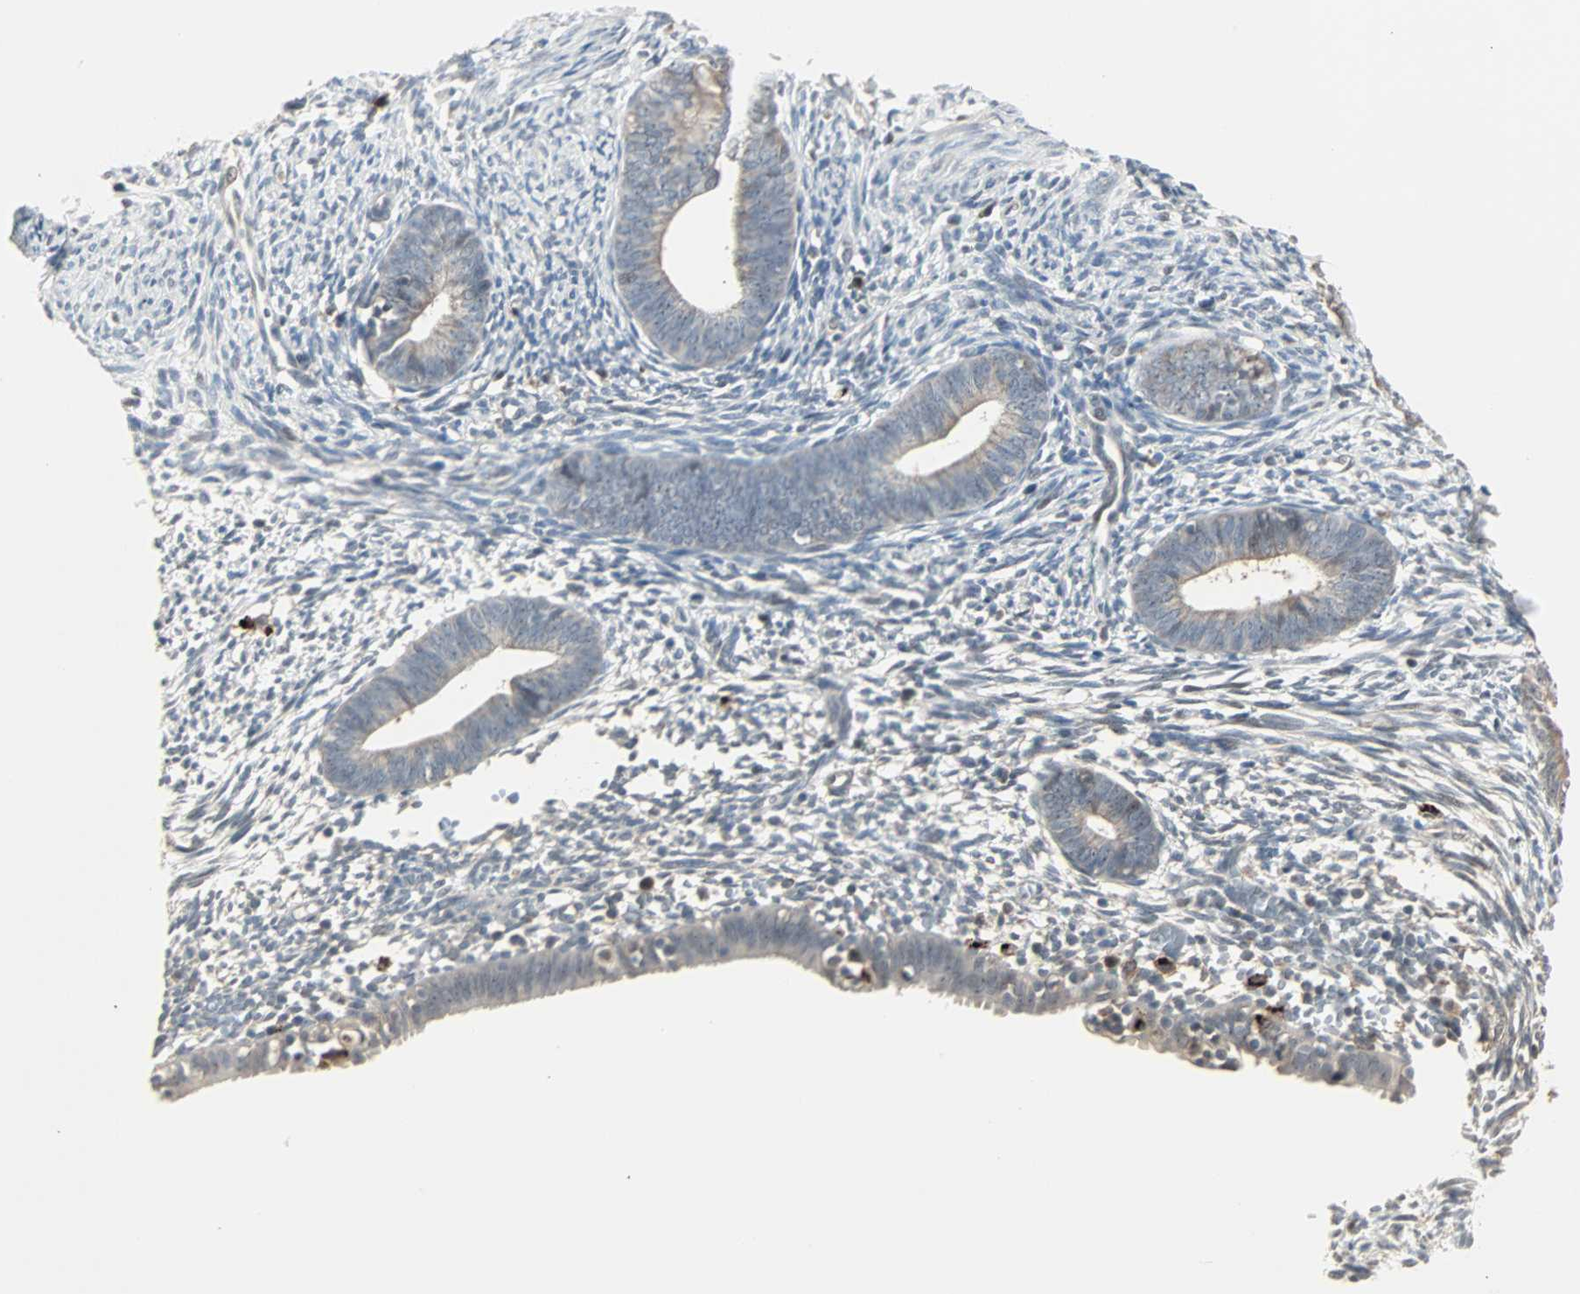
{"staining": {"intensity": "weak", "quantity": "25%-75%", "location": "cytoplasmic/membranous"}, "tissue": "endometrium", "cell_type": "Cells in endometrial stroma", "image_type": "normal", "snomed": [{"axis": "morphology", "description": "Normal tissue, NOS"}, {"axis": "morphology", "description": "Atrophy, NOS"}, {"axis": "topography", "description": "Uterus"}, {"axis": "topography", "description": "Endometrium"}], "caption": "Brown immunohistochemical staining in normal endometrium shows weak cytoplasmic/membranous expression in about 25%-75% of cells in endometrial stroma. (IHC, brightfield microscopy, high magnification).", "gene": "KDM4A", "patient": {"sex": "female", "age": 68}}